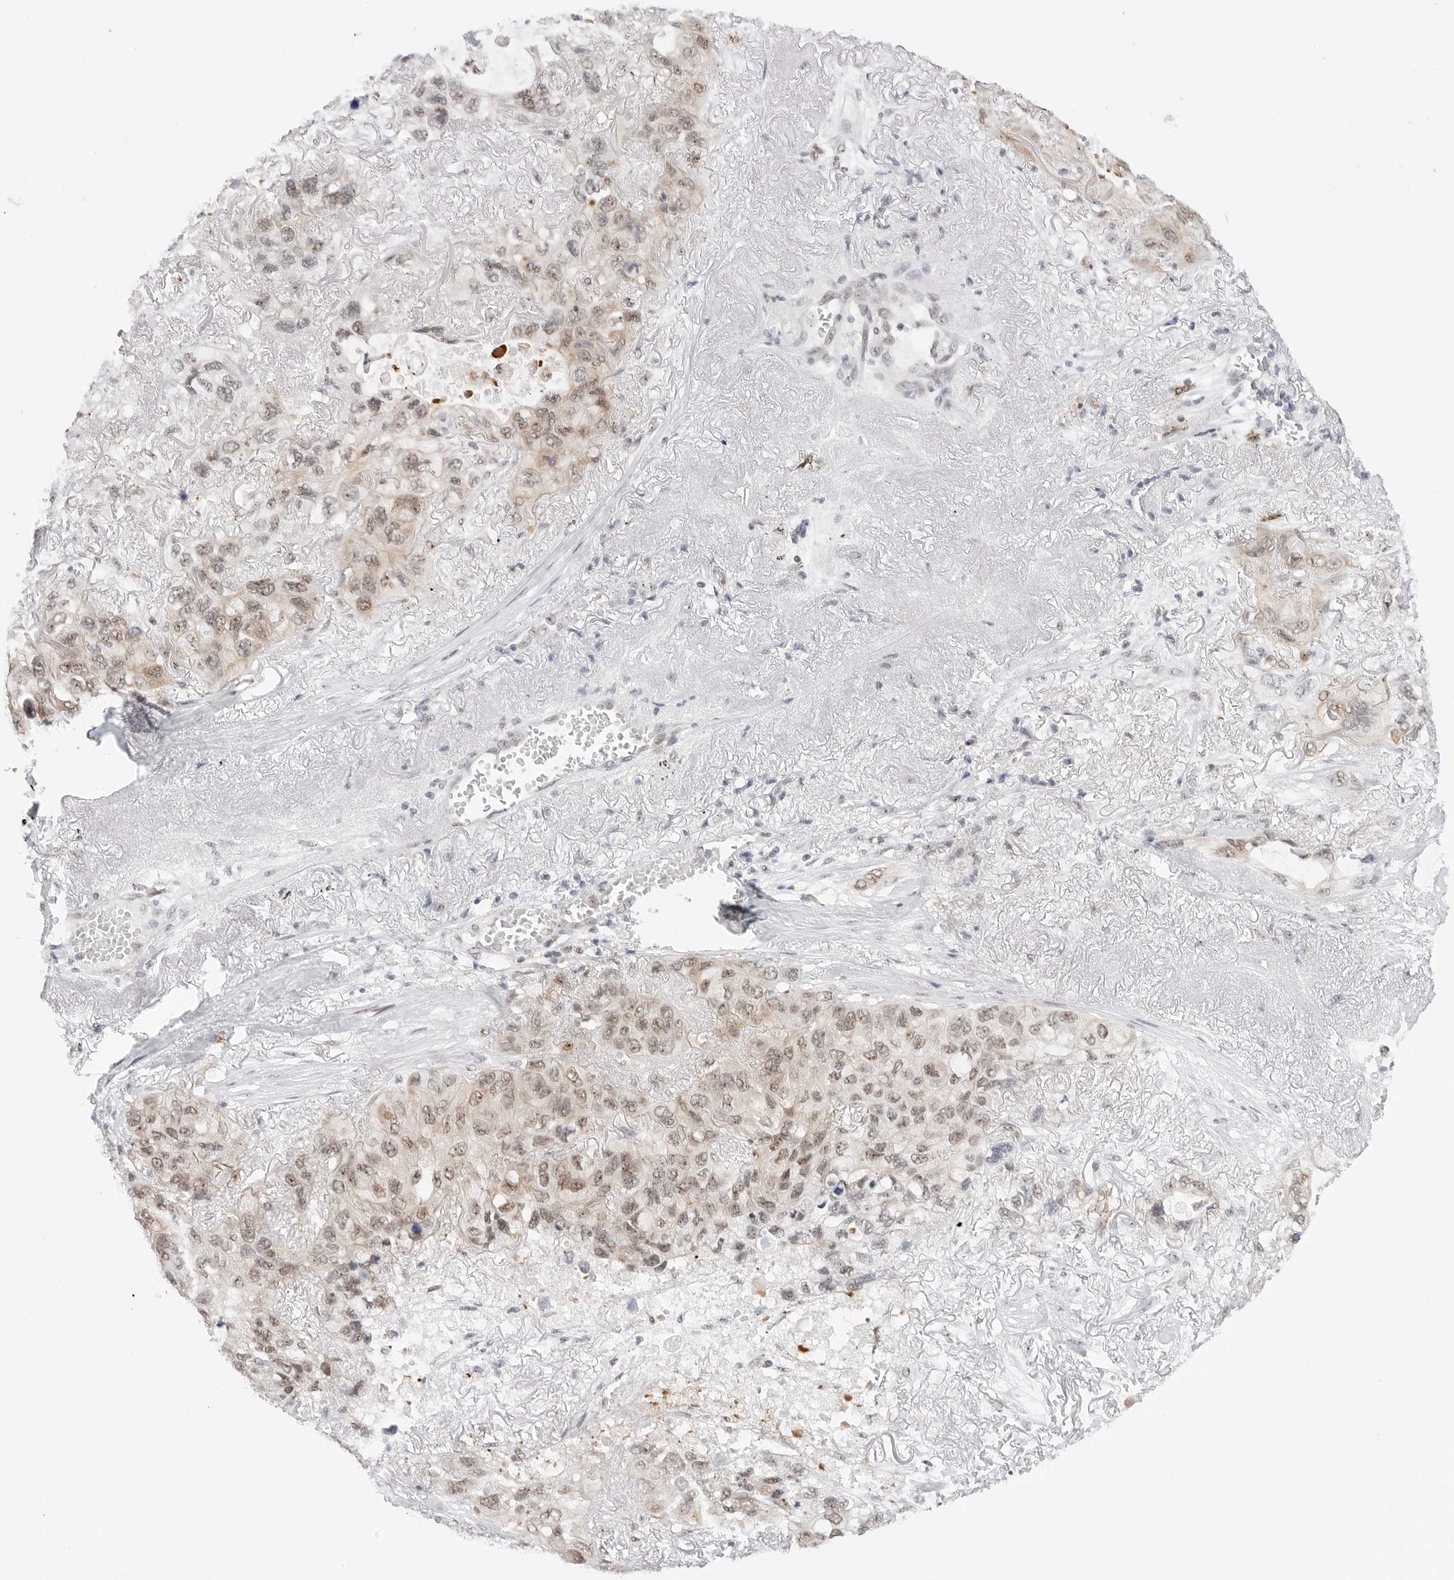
{"staining": {"intensity": "moderate", "quantity": ">75%", "location": "cytoplasmic/membranous,nuclear"}, "tissue": "lung cancer", "cell_type": "Tumor cells", "image_type": "cancer", "snomed": [{"axis": "morphology", "description": "Squamous cell carcinoma, NOS"}, {"axis": "topography", "description": "Lung"}], "caption": "Lung squamous cell carcinoma tissue reveals moderate cytoplasmic/membranous and nuclear staining in about >75% of tumor cells, visualized by immunohistochemistry.", "gene": "C1orf162", "patient": {"sex": "female", "age": 73}}